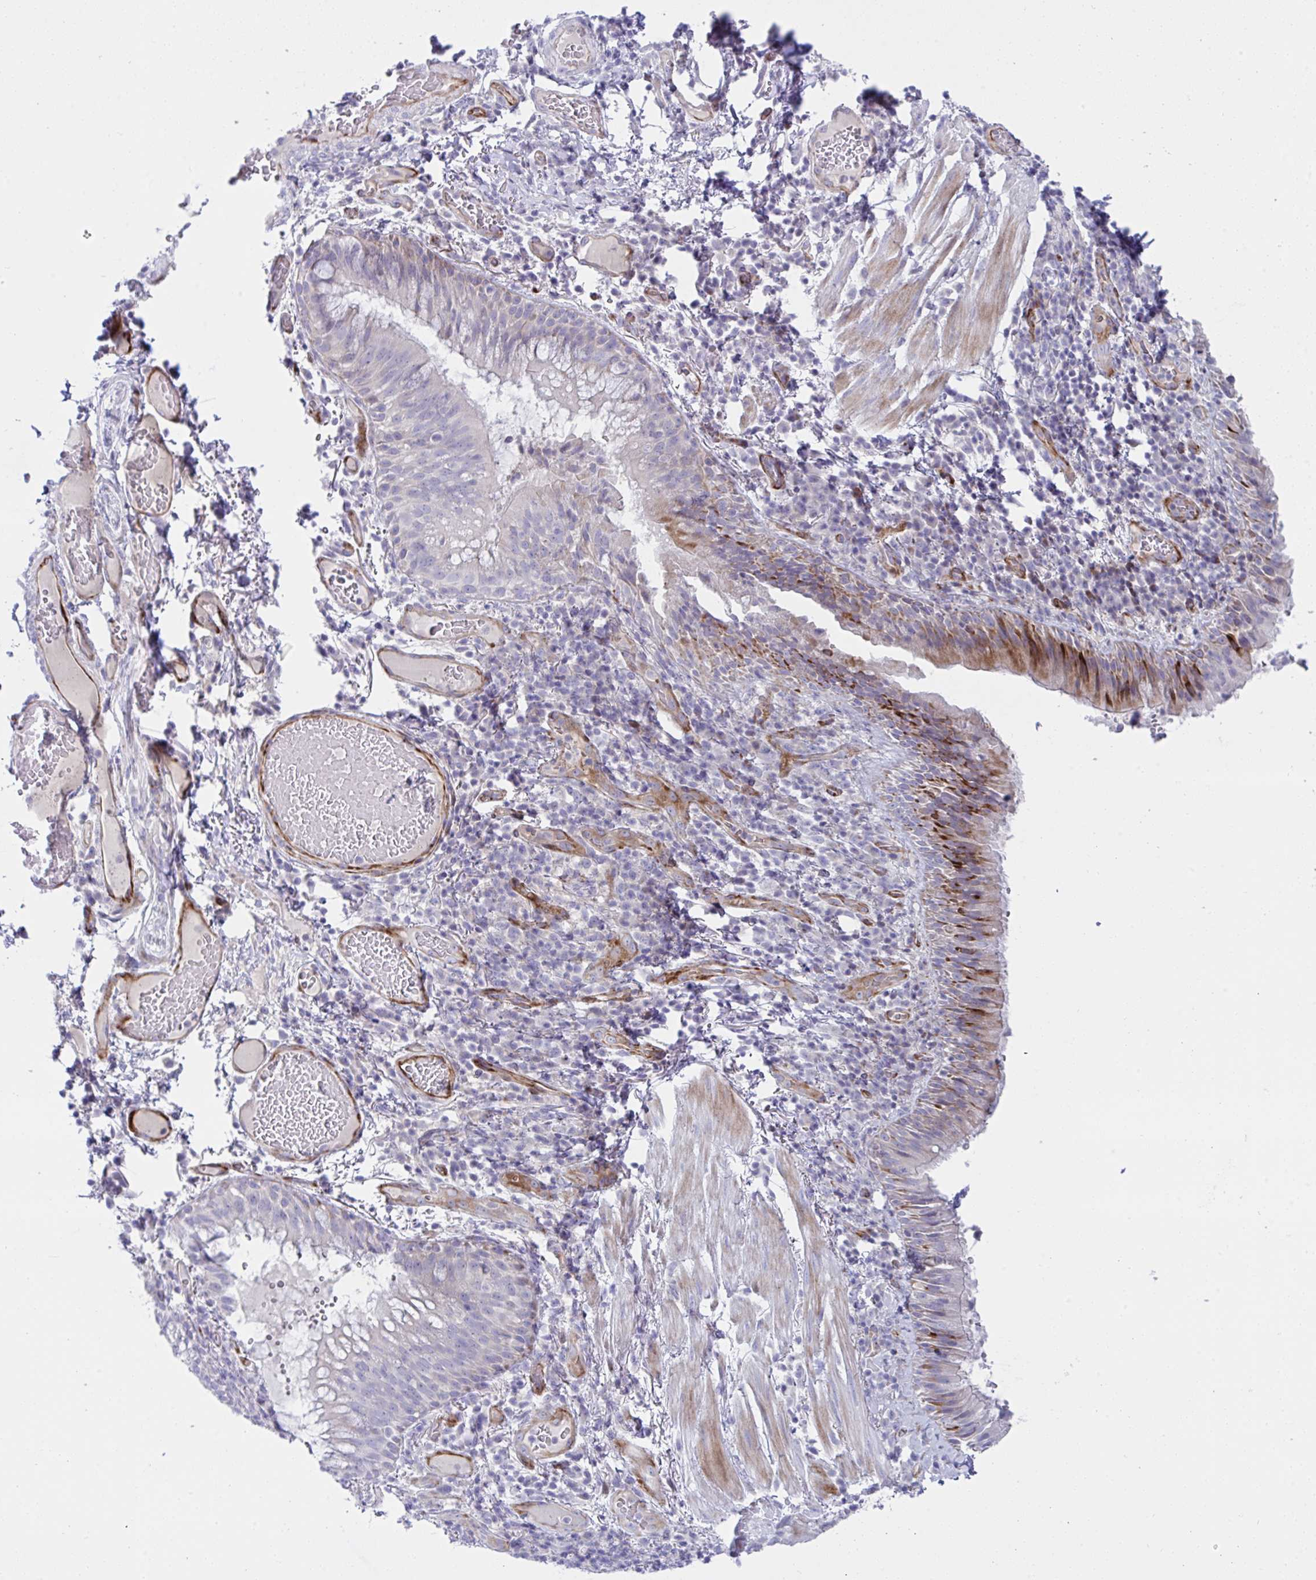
{"staining": {"intensity": "moderate", "quantity": "<25%", "location": "cytoplasmic/membranous"}, "tissue": "bronchus", "cell_type": "Respiratory epithelial cells", "image_type": "normal", "snomed": [{"axis": "morphology", "description": "Normal tissue, NOS"}, {"axis": "topography", "description": "Lymph node"}, {"axis": "topography", "description": "Bronchus"}], "caption": "High-power microscopy captured an IHC image of unremarkable bronchus, revealing moderate cytoplasmic/membranous positivity in approximately <25% of respiratory epithelial cells. Ihc stains the protein of interest in brown and the nuclei are stained blue.", "gene": "ZNF713", "patient": {"sex": "male", "age": 56}}